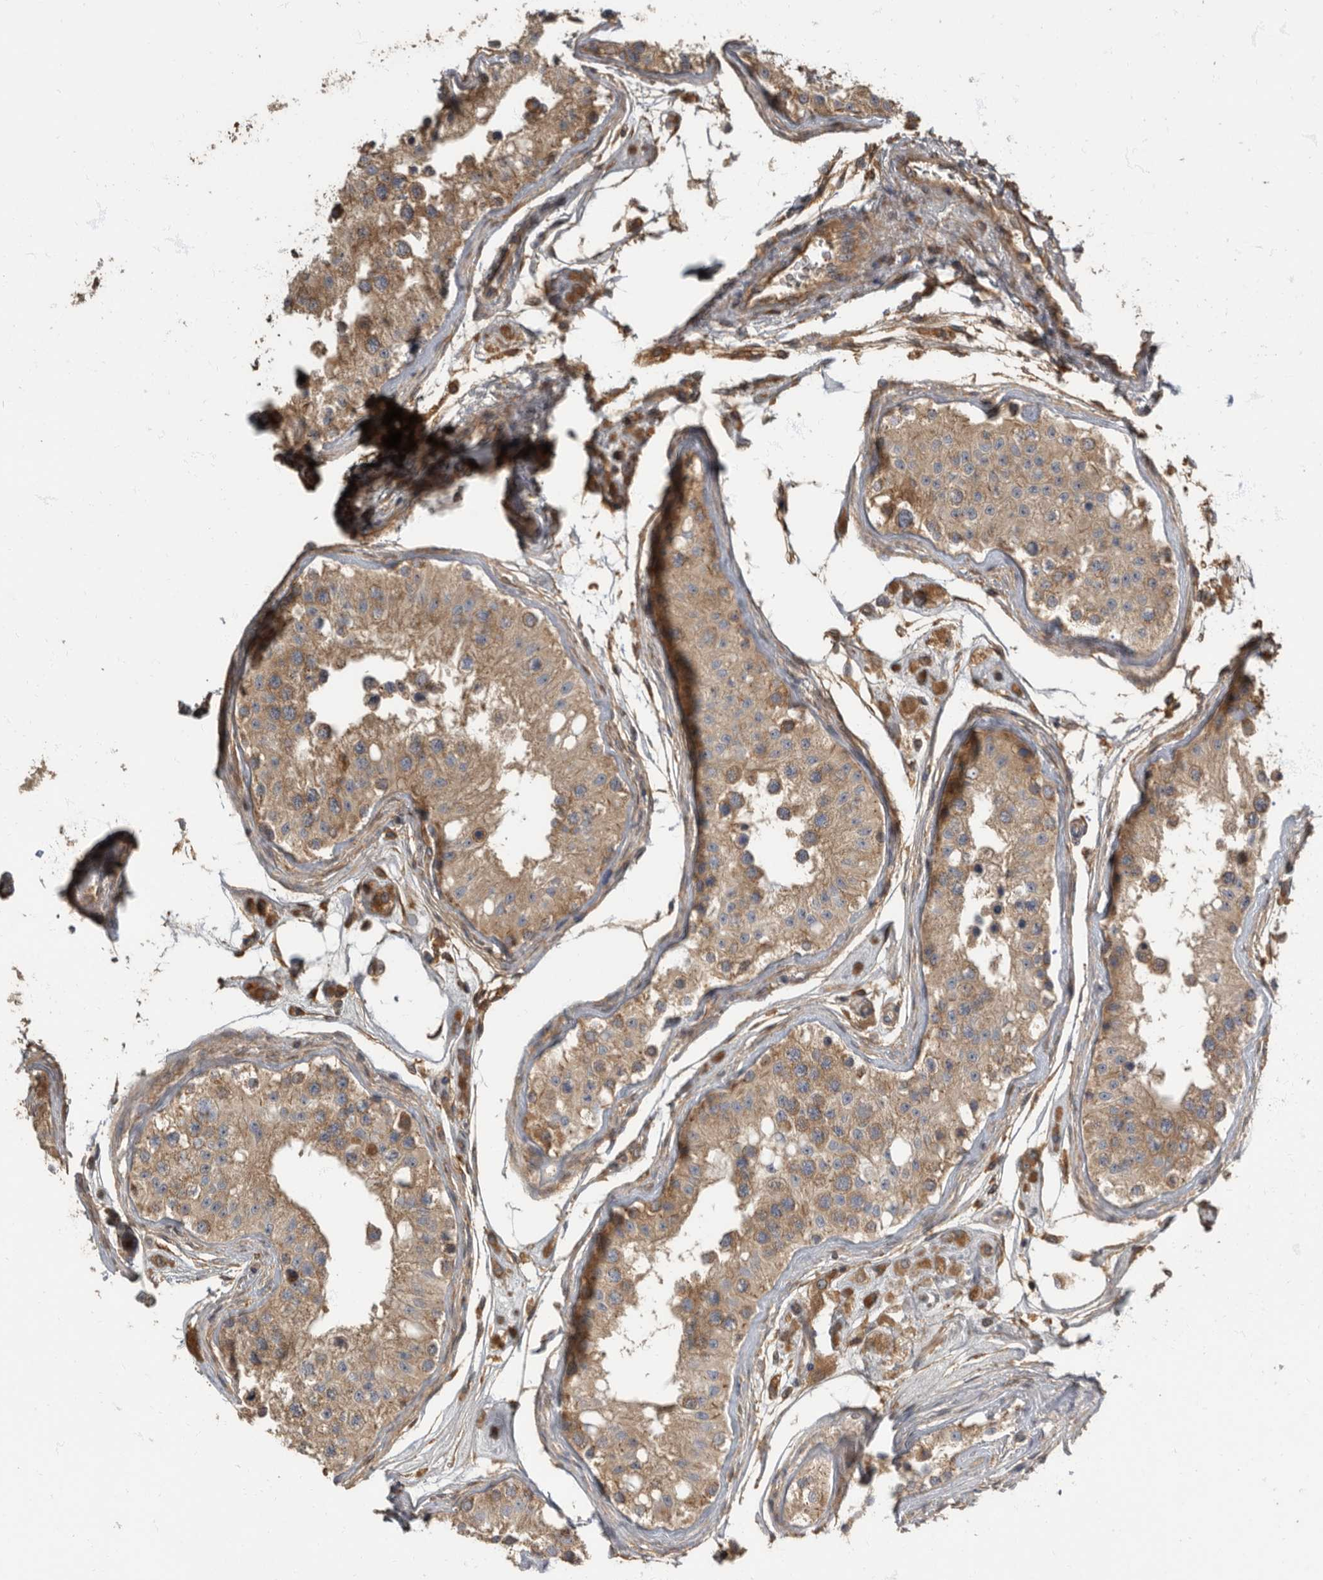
{"staining": {"intensity": "moderate", "quantity": ">75%", "location": "cytoplasmic/membranous"}, "tissue": "testis", "cell_type": "Cells in seminiferous ducts", "image_type": "normal", "snomed": [{"axis": "morphology", "description": "Normal tissue, NOS"}, {"axis": "morphology", "description": "Adenocarcinoma, metastatic, NOS"}, {"axis": "topography", "description": "Testis"}], "caption": "Brown immunohistochemical staining in benign human testis displays moderate cytoplasmic/membranous staining in approximately >75% of cells in seminiferous ducts. The protein is stained brown, and the nuclei are stained in blue (DAB (3,3'-diaminobenzidine) IHC with brightfield microscopy, high magnification).", "gene": "DAAM1", "patient": {"sex": "male", "age": 26}}